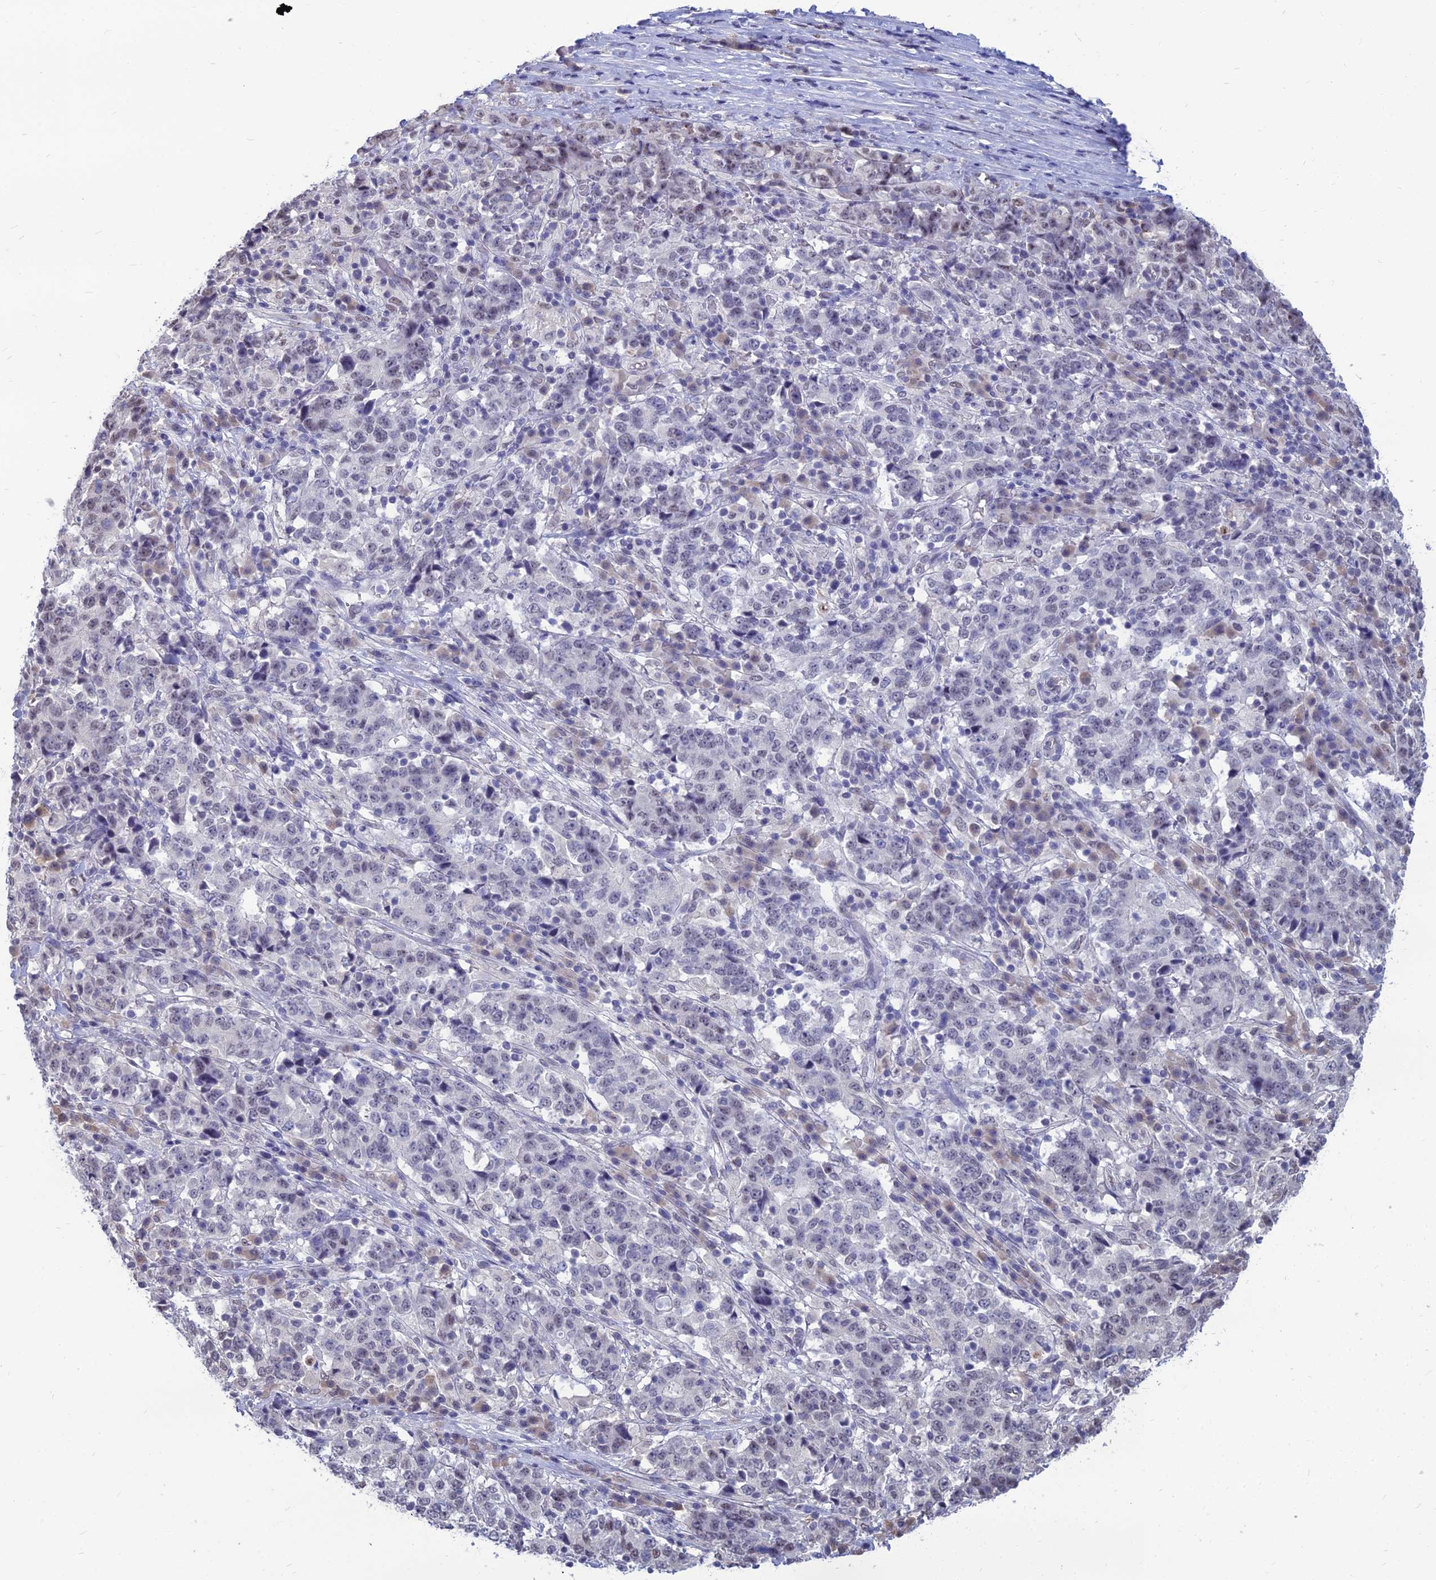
{"staining": {"intensity": "negative", "quantity": "none", "location": "none"}, "tissue": "stomach cancer", "cell_type": "Tumor cells", "image_type": "cancer", "snomed": [{"axis": "morphology", "description": "Adenocarcinoma, NOS"}, {"axis": "topography", "description": "Stomach"}], "caption": "Tumor cells are negative for protein expression in human stomach cancer (adenocarcinoma). Brightfield microscopy of immunohistochemistry stained with DAB (brown) and hematoxylin (blue), captured at high magnification.", "gene": "SRSF7", "patient": {"sex": "male", "age": 59}}